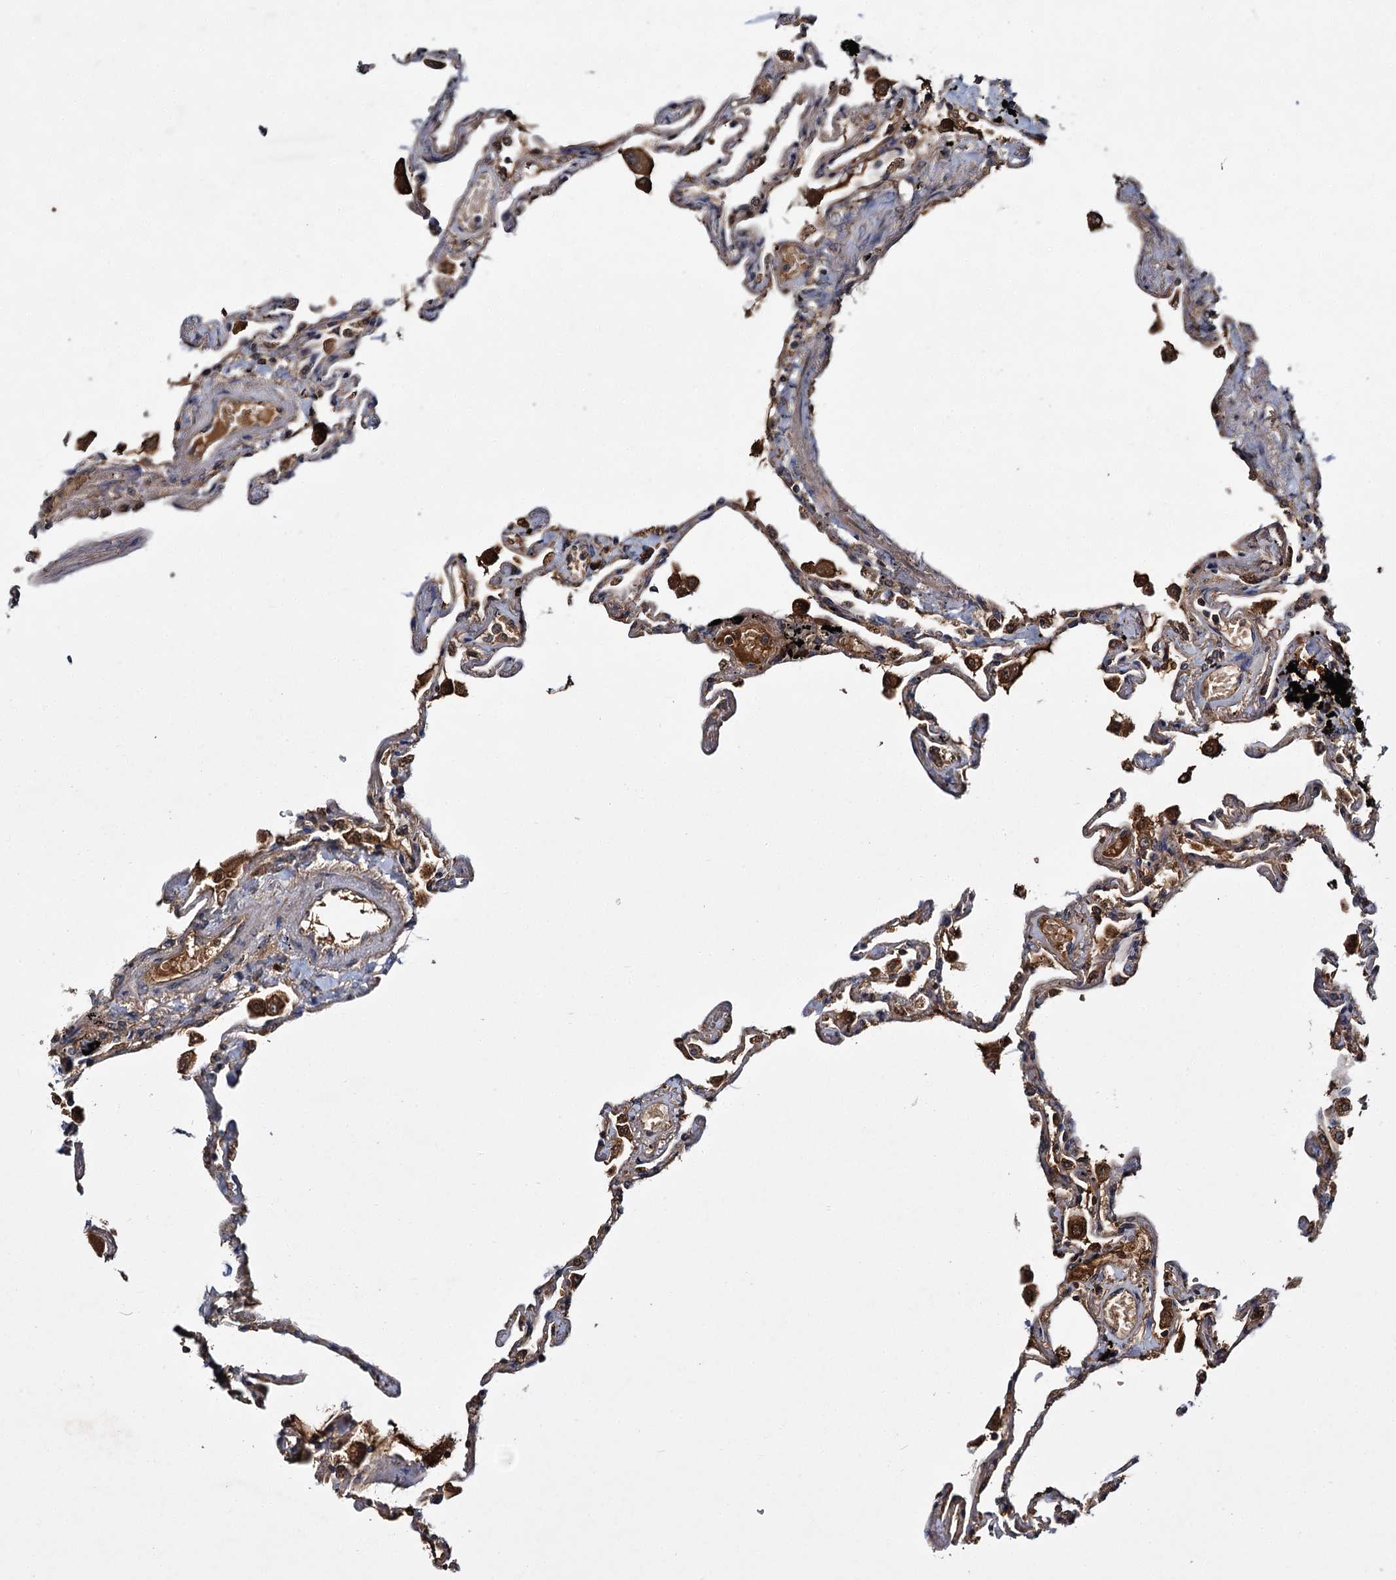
{"staining": {"intensity": "moderate", "quantity": "<25%", "location": "cytoplasmic/membranous"}, "tissue": "lung", "cell_type": "Alveolar cells", "image_type": "normal", "snomed": [{"axis": "morphology", "description": "Normal tissue, NOS"}, {"axis": "topography", "description": "Lung"}], "caption": "Protein analysis of normal lung exhibits moderate cytoplasmic/membranous positivity in about <25% of alveolar cells.", "gene": "MBD6", "patient": {"sex": "female", "age": 67}}